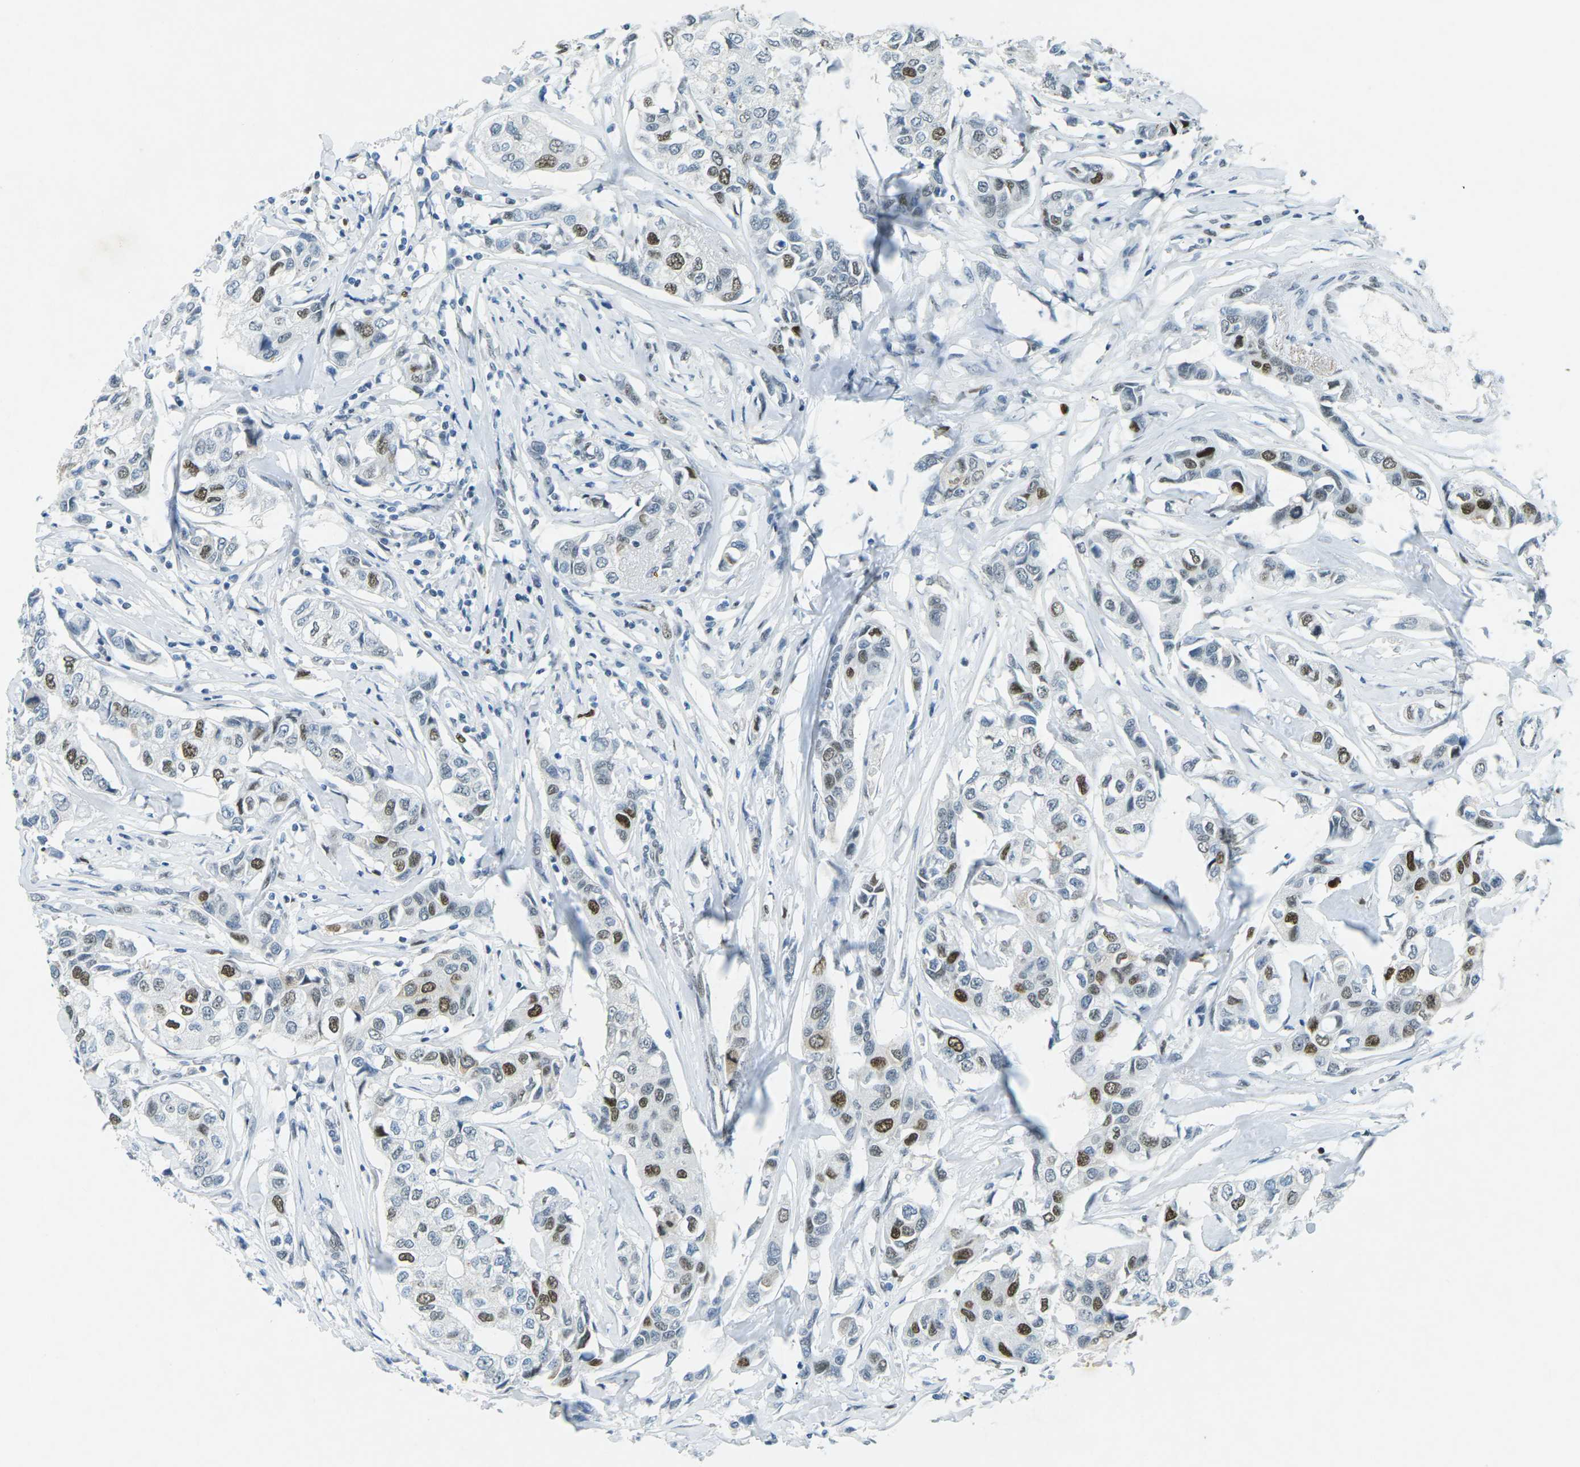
{"staining": {"intensity": "moderate", "quantity": "25%-75%", "location": "nuclear"}, "tissue": "breast cancer", "cell_type": "Tumor cells", "image_type": "cancer", "snomed": [{"axis": "morphology", "description": "Duct carcinoma"}, {"axis": "topography", "description": "Breast"}], "caption": "Protein staining of breast cancer tissue reveals moderate nuclear expression in about 25%-75% of tumor cells.", "gene": "RB1", "patient": {"sex": "female", "age": 80}}